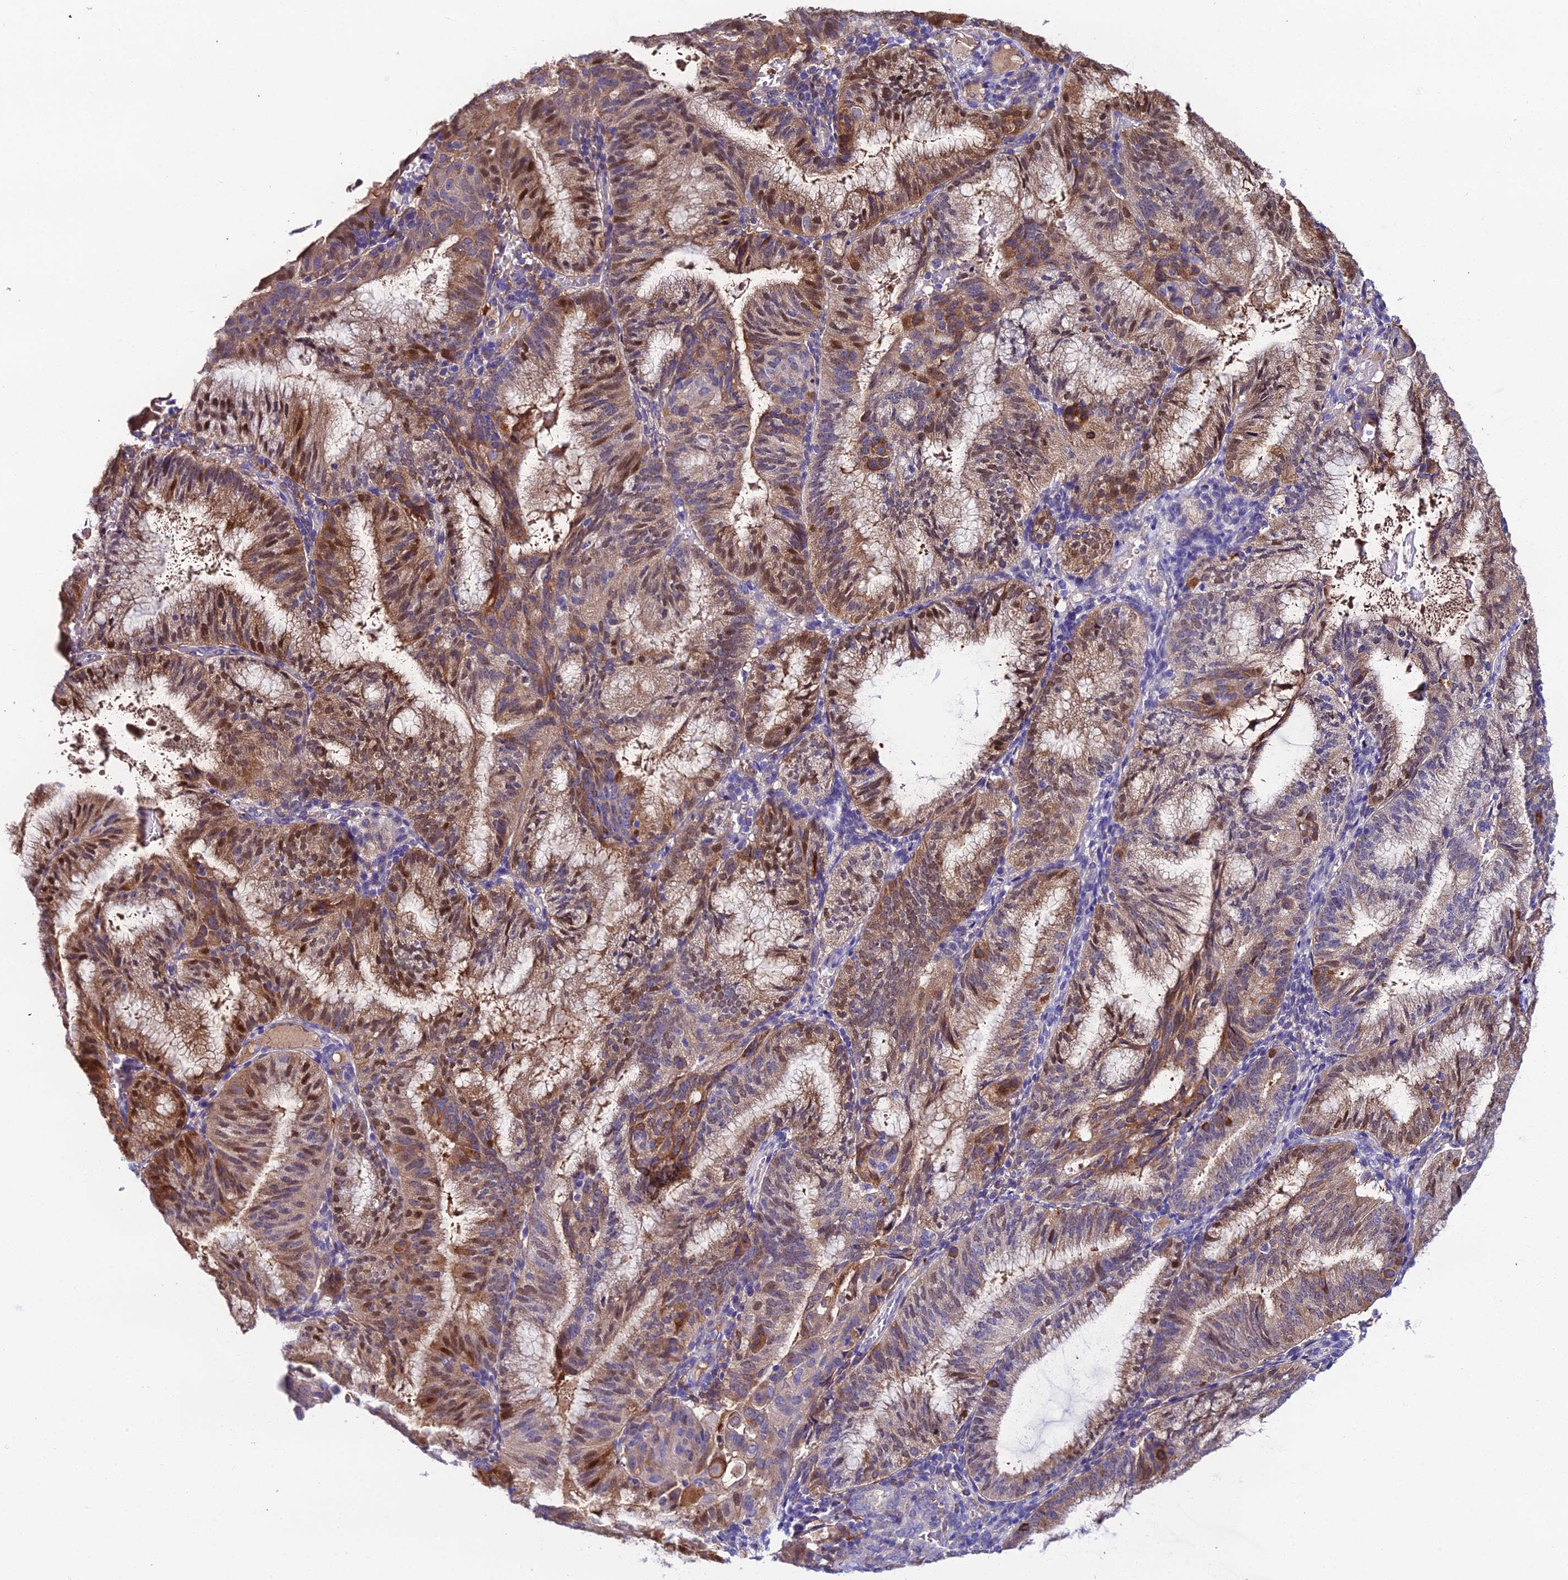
{"staining": {"intensity": "moderate", "quantity": ">75%", "location": "cytoplasmic/membranous,nuclear"}, "tissue": "endometrial cancer", "cell_type": "Tumor cells", "image_type": "cancer", "snomed": [{"axis": "morphology", "description": "Adenocarcinoma, NOS"}, {"axis": "topography", "description": "Endometrium"}], "caption": "IHC of adenocarcinoma (endometrial) exhibits medium levels of moderate cytoplasmic/membranous and nuclear expression in about >75% of tumor cells.", "gene": "MB21D2", "patient": {"sex": "female", "age": 49}}